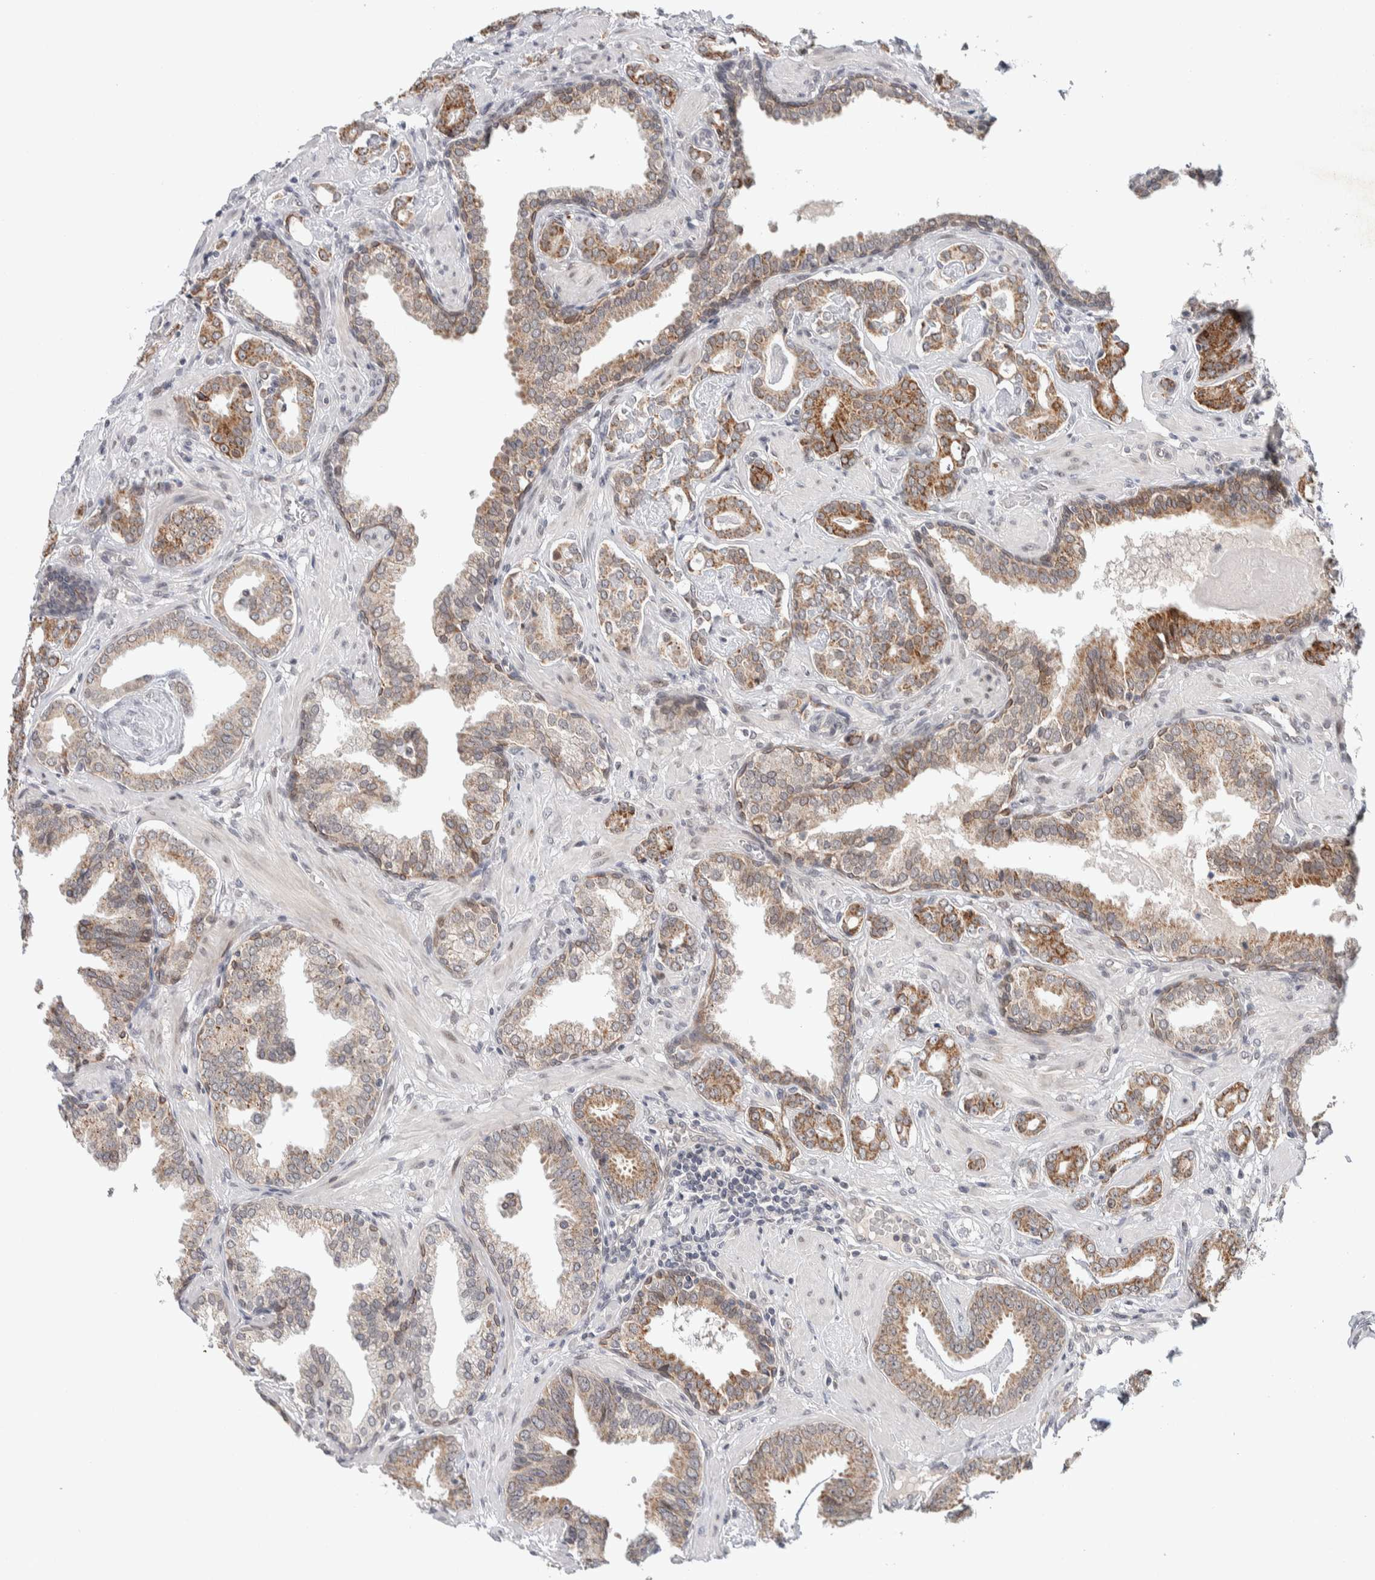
{"staining": {"intensity": "moderate", "quantity": ">75%", "location": "cytoplasmic/membranous"}, "tissue": "prostate cancer", "cell_type": "Tumor cells", "image_type": "cancer", "snomed": [{"axis": "morphology", "description": "Adenocarcinoma, Low grade"}, {"axis": "topography", "description": "Prostate"}], "caption": "DAB (3,3'-diaminobenzidine) immunohistochemical staining of human adenocarcinoma (low-grade) (prostate) exhibits moderate cytoplasmic/membranous protein expression in about >75% of tumor cells.", "gene": "CRAT", "patient": {"sex": "male", "age": 53}}